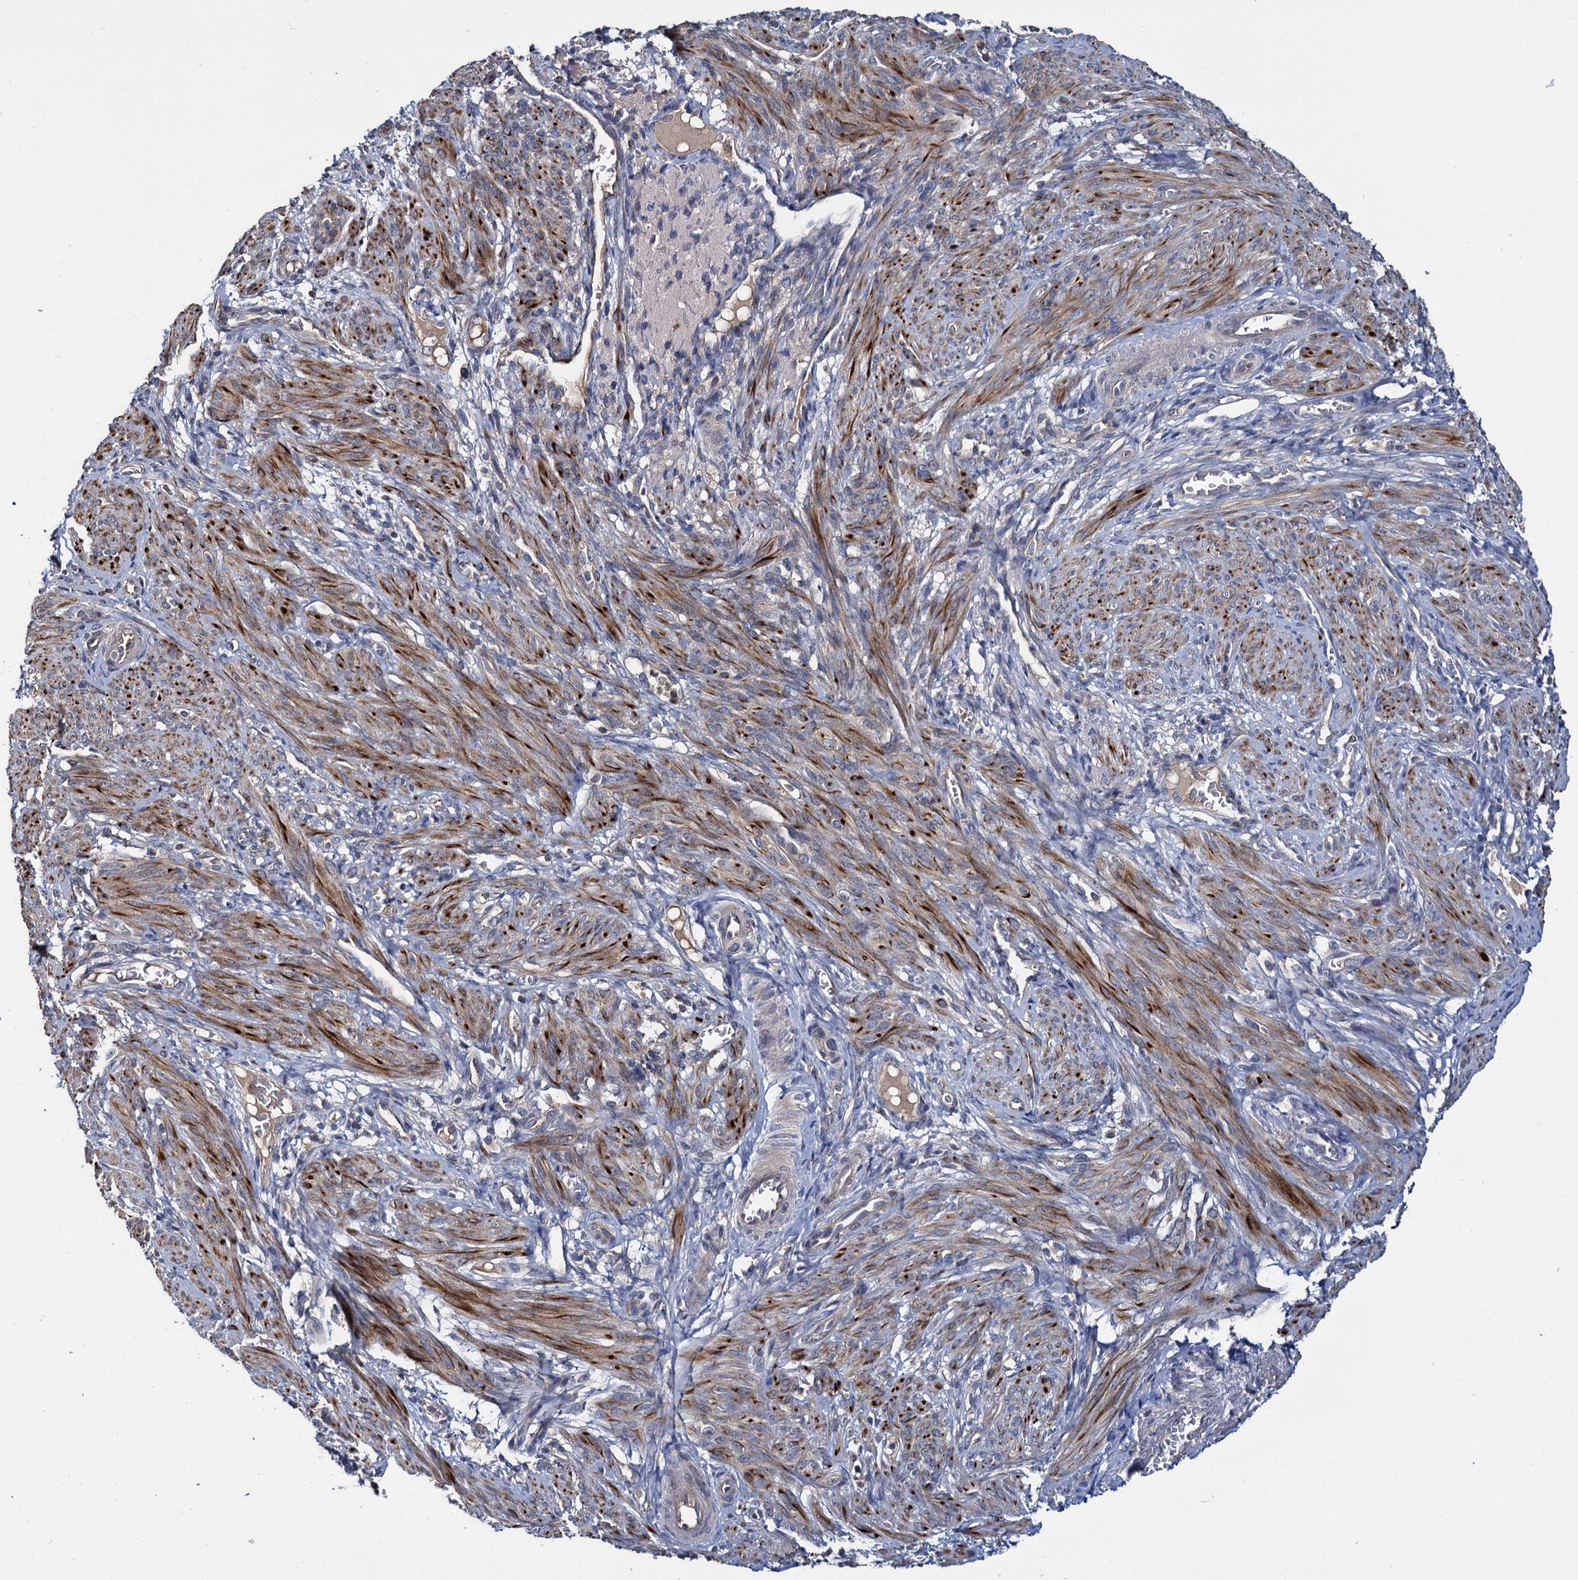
{"staining": {"intensity": "moderate", "quantity": ">75%", "location": "cytoplasmic/membranous"}, "tissue": "smooth muscle", "cell_type": "Smooth muscle cells", "image_type": "normal", "snomed": [{"axis": "morphology", "description": "Normal tissue, NOS"}, {"axis": "topography", "description": "Smooth muscle"}], "caption": "A high-resolution micrograph shows IHC staining of unremarkable smooth muscle, which exhibits moderate cytoplasmic/membranous staining in about >75% of smooth muscle cells.", "gene": "CEP192", "patient": {"sex": "female", "age": 39}}